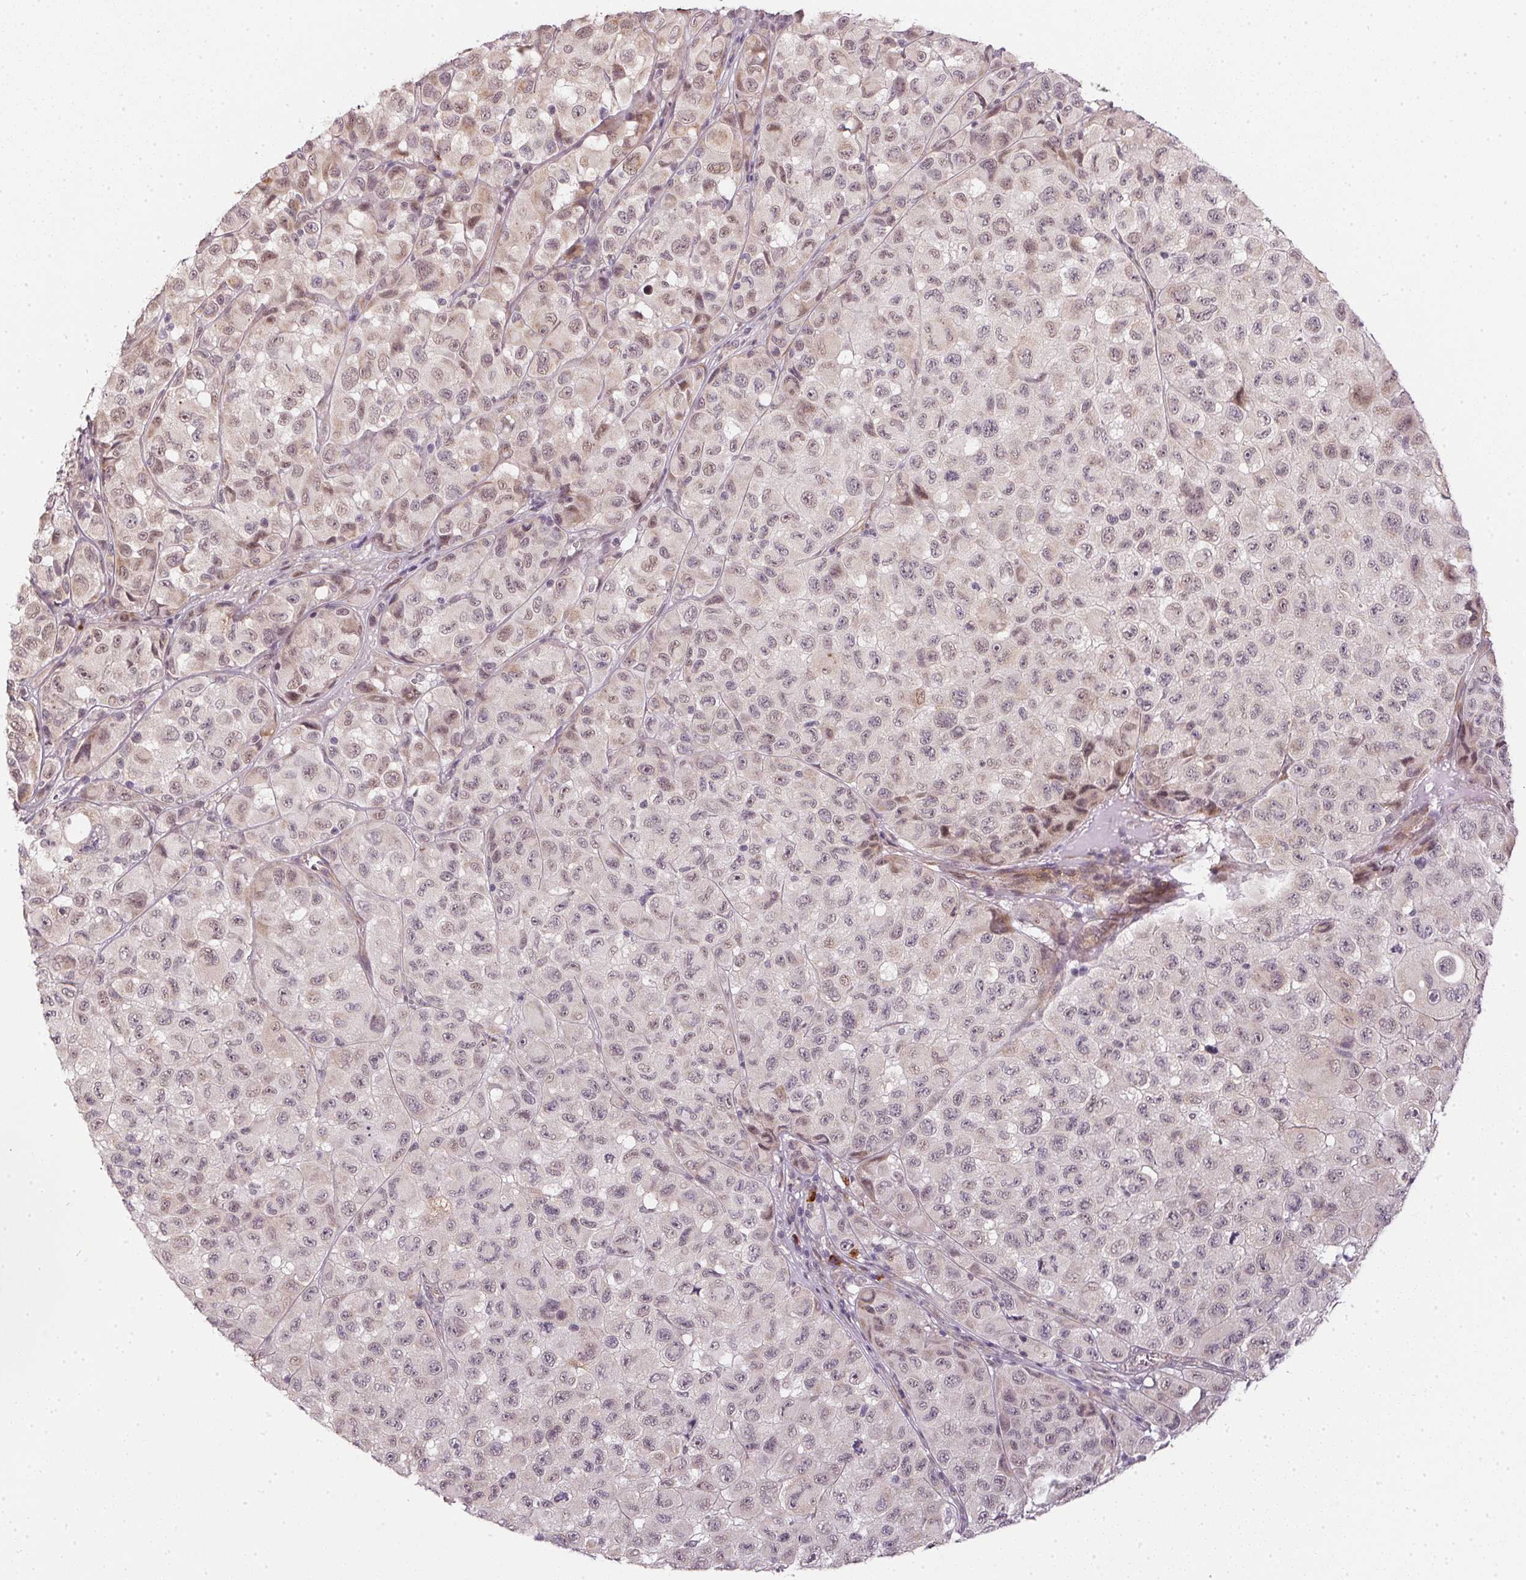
{"staining": {"intensity": "moderate", "quantity": "<25%", "location": "nuclear"}, "tissue": "melanoma", "cell_type": "Tumor cells", "image_type": "cancer", "snomed": [{"axis": "morphology", "description": "Malignant melanoma, NOS"}, {"axis": "topography", "description": "Skin"}], "caption": "There is low levels of moderate nuclear expression in tumor cells of malignant melanoma, as demonstrated by immunohistochemical staining (brown color).", "gene": "CFAP92", "patient": {"sex": "male", "age": 93}}